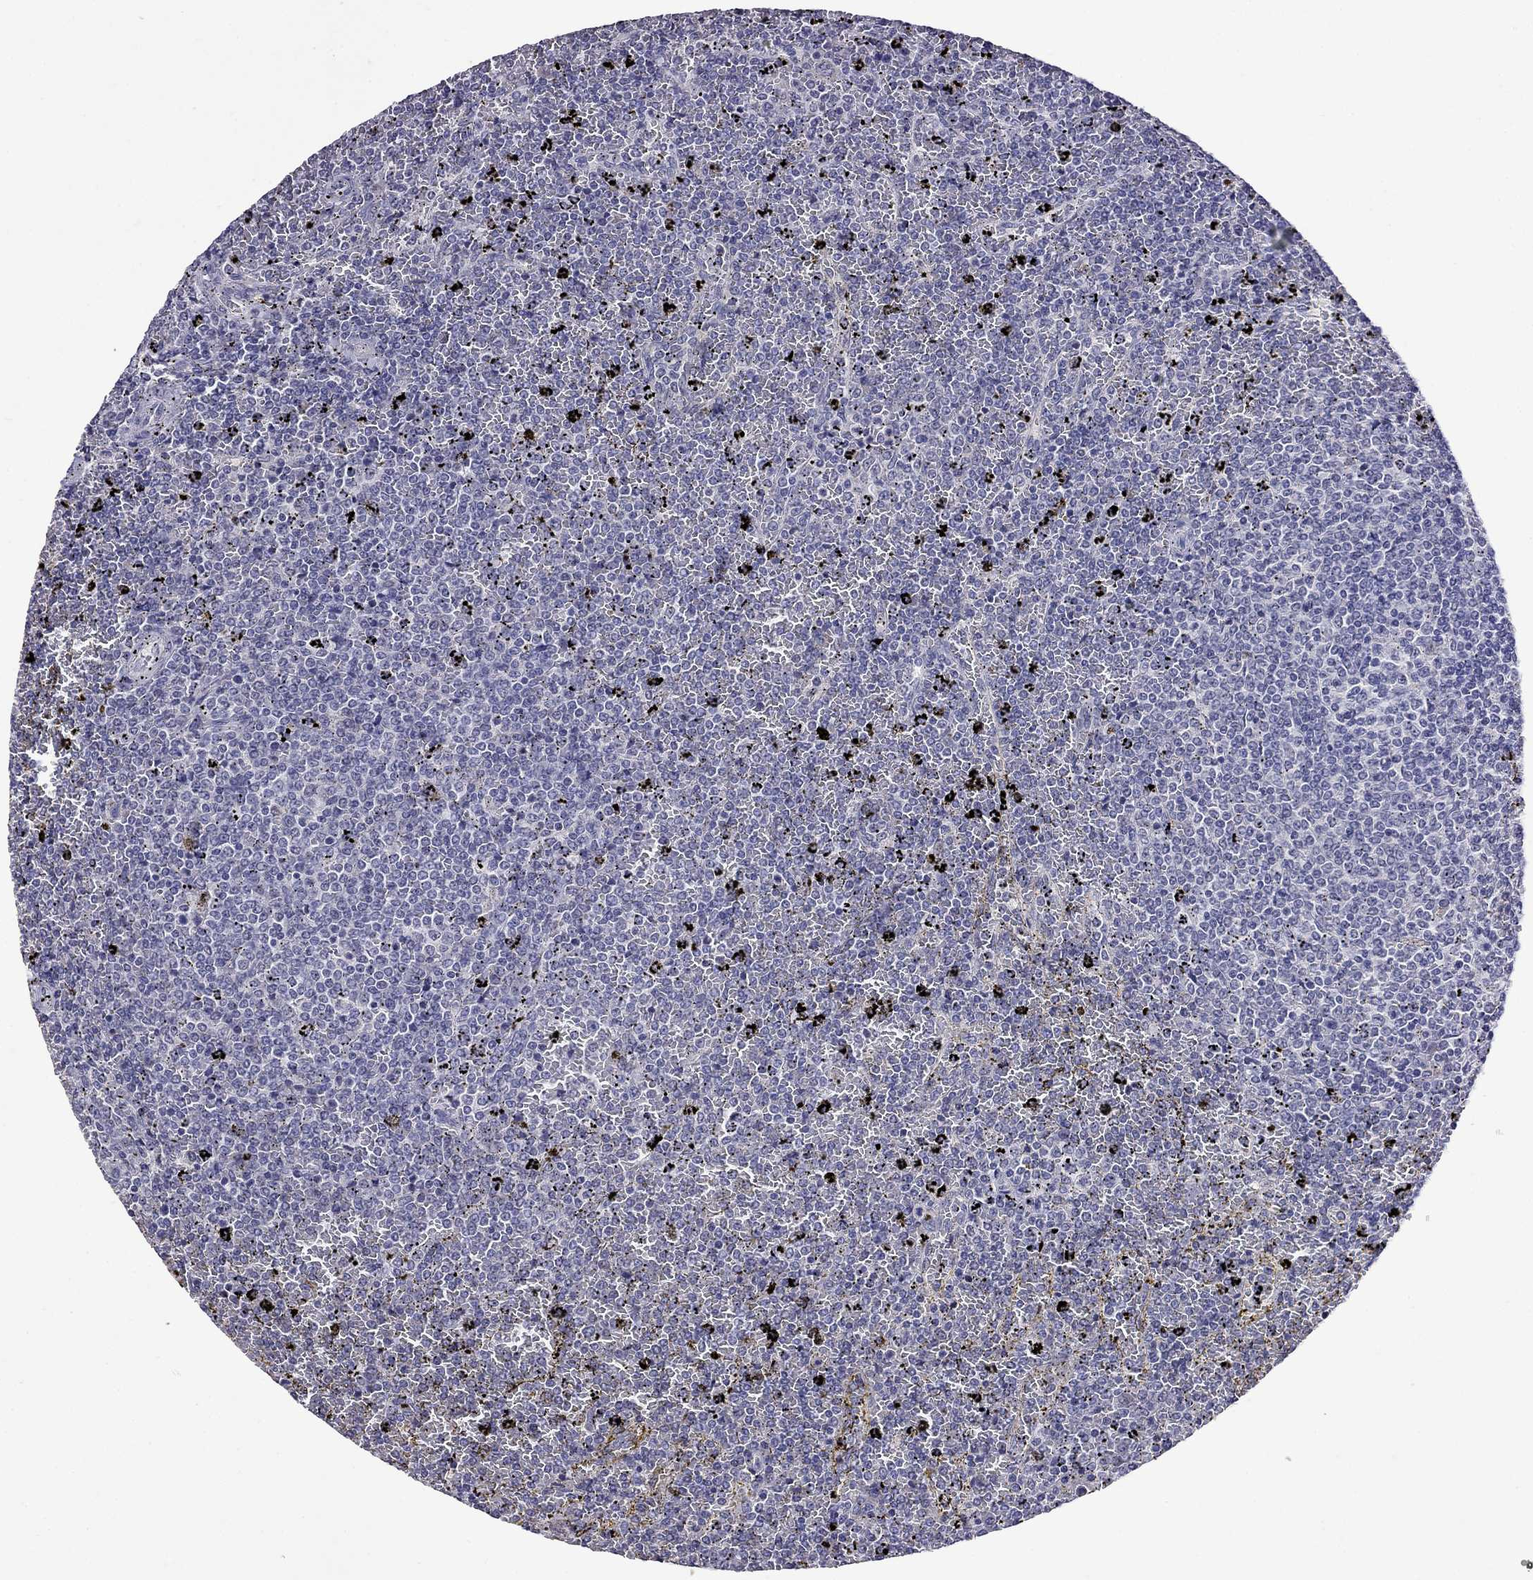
{"staining": {"intensity": "negative", "quantity": "none", "location": "none"}, "tissue": "lymphoma", "cell_type": "Tumor cells", "image_type": "cancer", "snomed": [{"axis": "morphology", "description": "Malignant lymphoma, non-Hodgkin's type, Low grade"}, {"axis": "topography", "description": "Spleen"}], "caption": "A high-resolution image shows immunohistochemistry (IHC) staining of malignant lymphoma, non-Hodgkin's type (low-grade), which demonstrates no significant expression in tumor cells. (Stains: DAB immunohistochemistry with hematoxylin counter stain, Microscopy: brightfield microscopy at high magnification).", "gene": "STAR", "patient": {"sex": "female", "age": 77}}